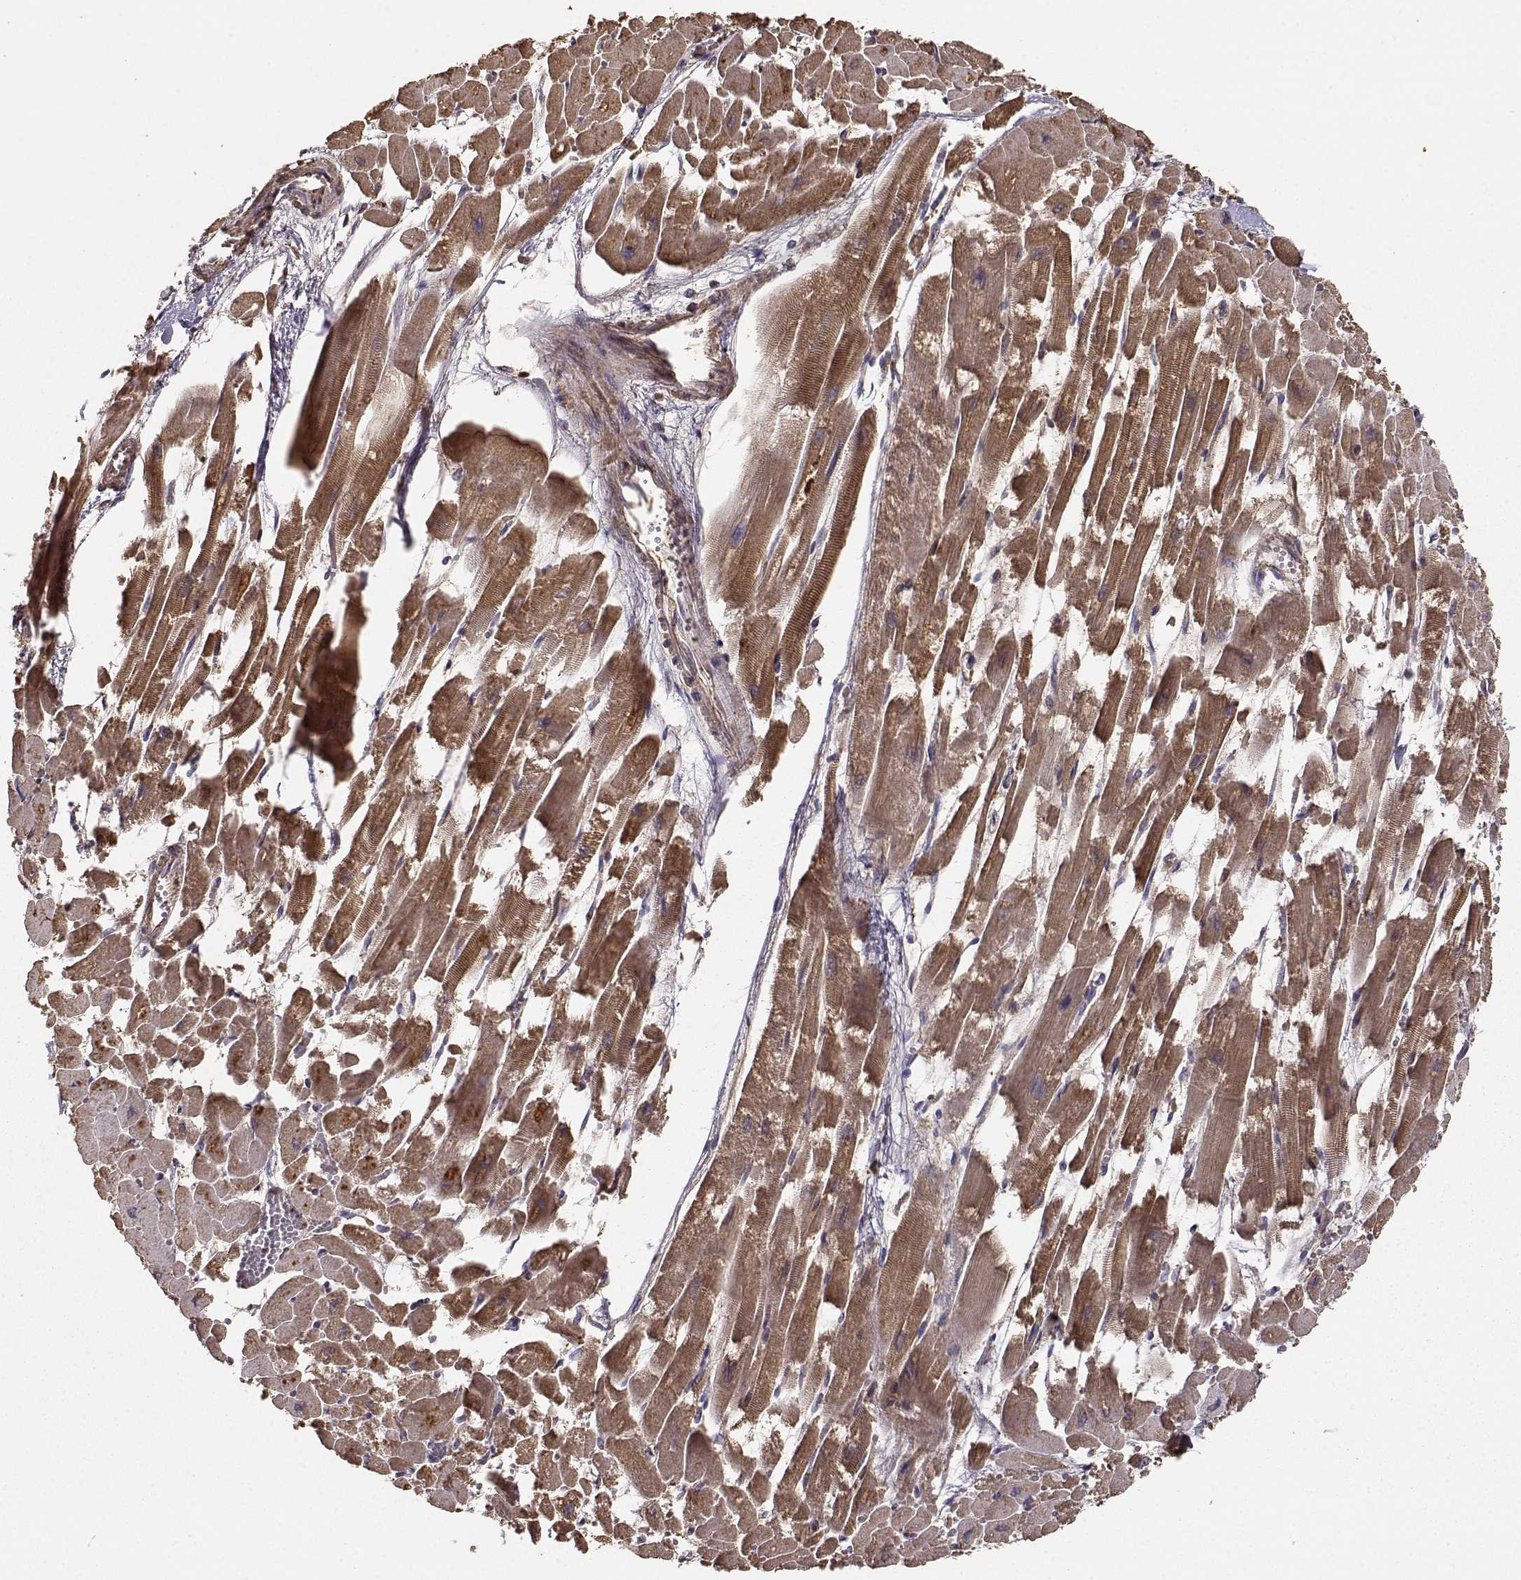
{"staining": {"intensity": "moderate", "quantity": "25%-75%", "location": "cytoplasmic/membranous"}, "tissue": "heart muscle", "cell_type": "Cardiomyocytes", "image_type": "normal", "snomed": [{"axis": "morphology", "description": "Normal tissue, NOS"}, {"axis": "topography", "description": "Heart"}], "caption": "Human heart muscle stained with a brown dye demonstrates moderate cytoplasmic/membranous positive staining in about 25%-75% of cardiomyocytes.", "gene": "TARS3", "patient": {"sex": "female", "age": 52}}